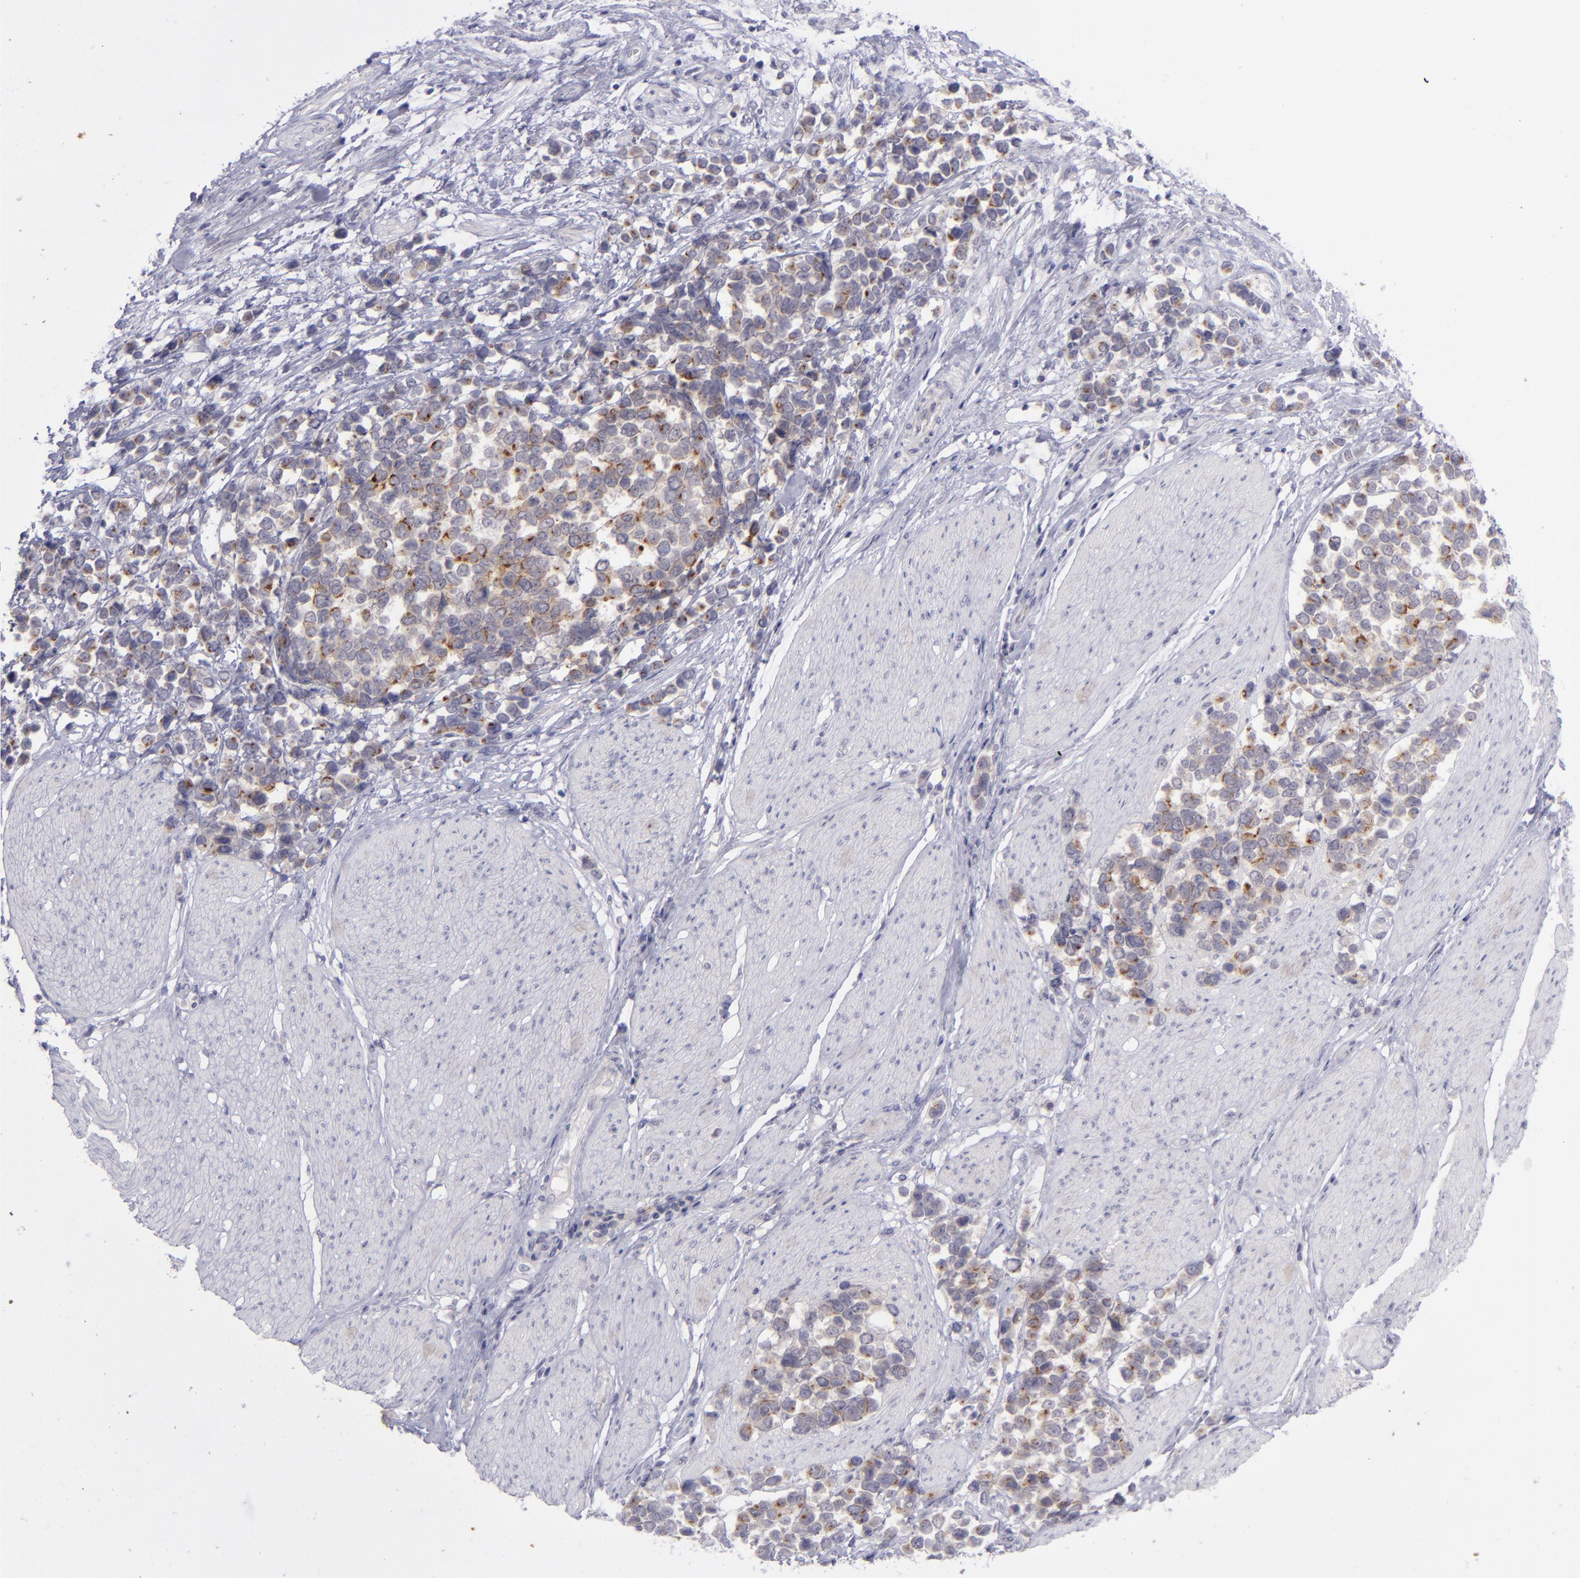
{"staining": {"intensity": "moderate", "quantity": "25%-75%", "location": "cytoplasmic/membranous"}, "tissue": "stomach cancer", "cell_type": "Tumor cells", "image_type": "cancer", "snomed": [{"axis": "morphology", "description": "Adenocarcinoma, NOS"}, {"axis": "topography", "description": "Stomach, upper"}], "caption": "Immunohistochemical staining of adenocarcinoma (stomach) exhibits moderate cytoplasmic/membranous protein expression in about 25%-75% of tumor cells.", "gene": "EVPL", "patient": {"sex": "male", "age": 71}}